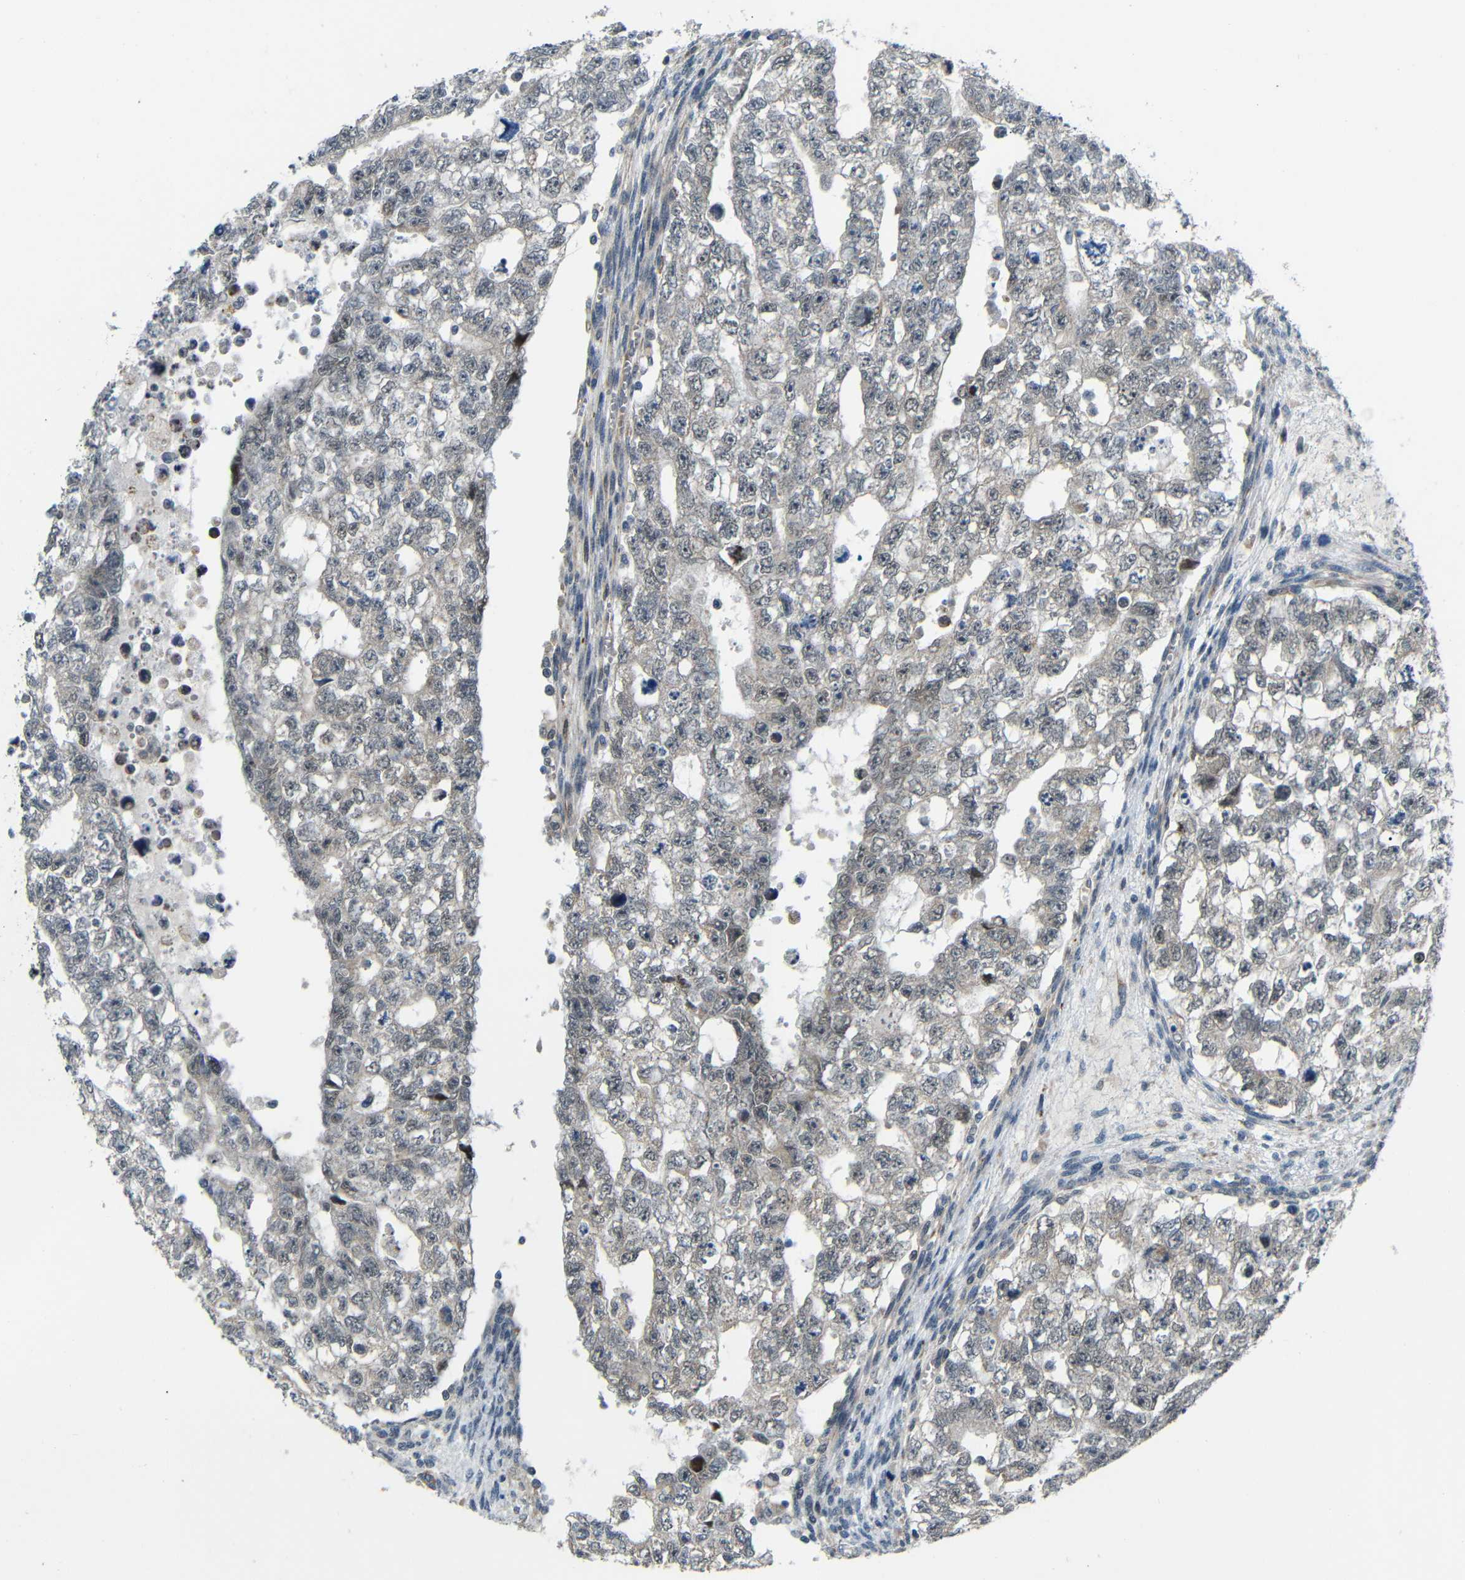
{"staining": {"intensity": "weak", "quantity": "<25%", "location": "cytoplasmic/membranous"}, "tissue": "testis cancer", "cell_type": "Tumor cells", "image_type": "cancer", "snomed": [{"axis": "morphology", "description": "Seminoma, NOS"}, {"axis": "morphology", "description": "Carcinoma, Embryonal, NOS"}, {"axis": "topography", "description": "Testis"}], "caption": "The photomicrograph reveals no significant positivity in tumor cells of testis seminoma.", "gene": "SYDE1", "patient": {"sex": "male", "age": 38}}